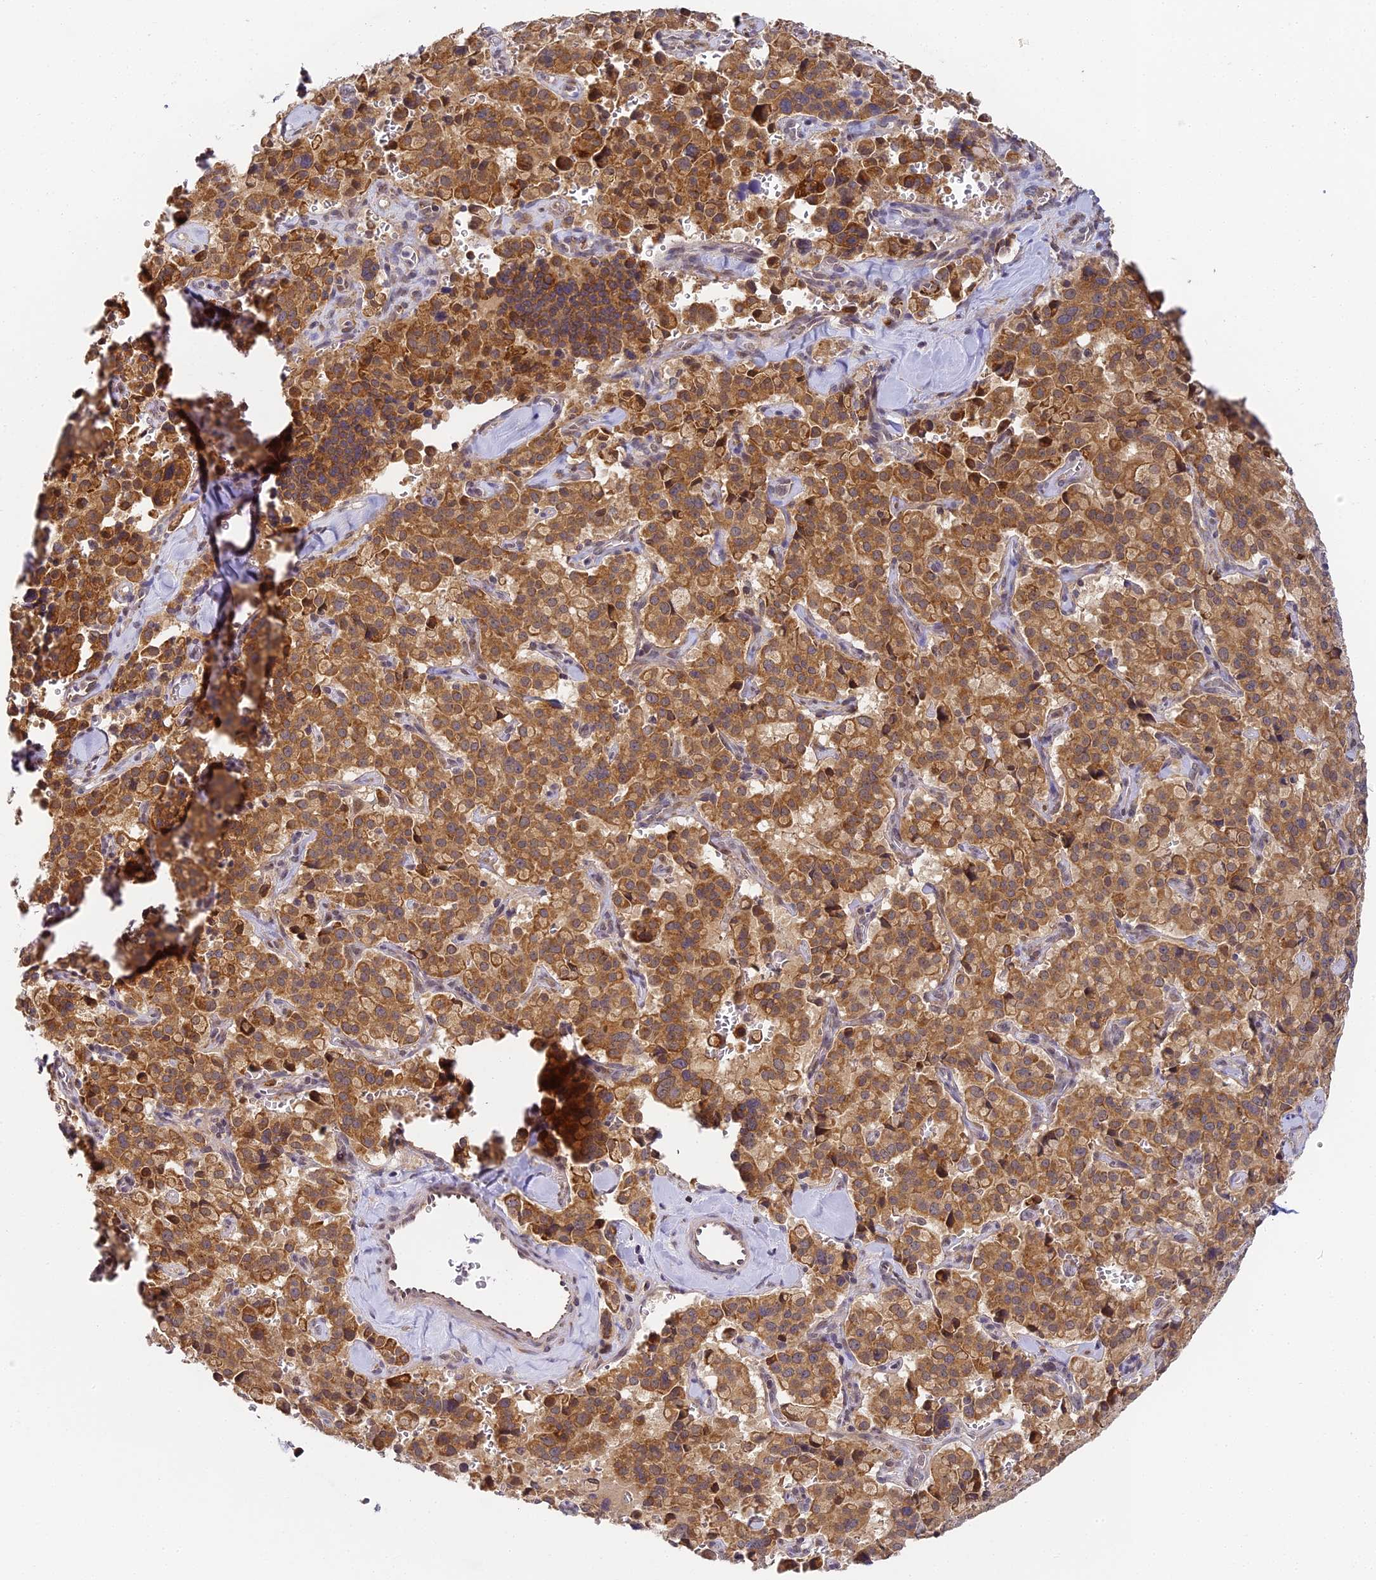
{"staining": {"intensity": "moderate", "quantity": ">75%", "location": "cytoplasmic/membranous"}, "tissue": "pancreatic cancer", "cell_type": "Tumor cells", "image_type": "cancer", "snomed": [{"axis": "morphology", "description": "Adenocarcinoma, NOS"}, {"axis": "topography", "description": "Pancreas"}], "caption": "A histopathology image of pancreatic cancer stained for a protein demonstrates moderate cytoplasmic/membranous brown staining in tumor cells.", "gene": "DNAAF10", "patient": {"sex": "male", "age": 65}}